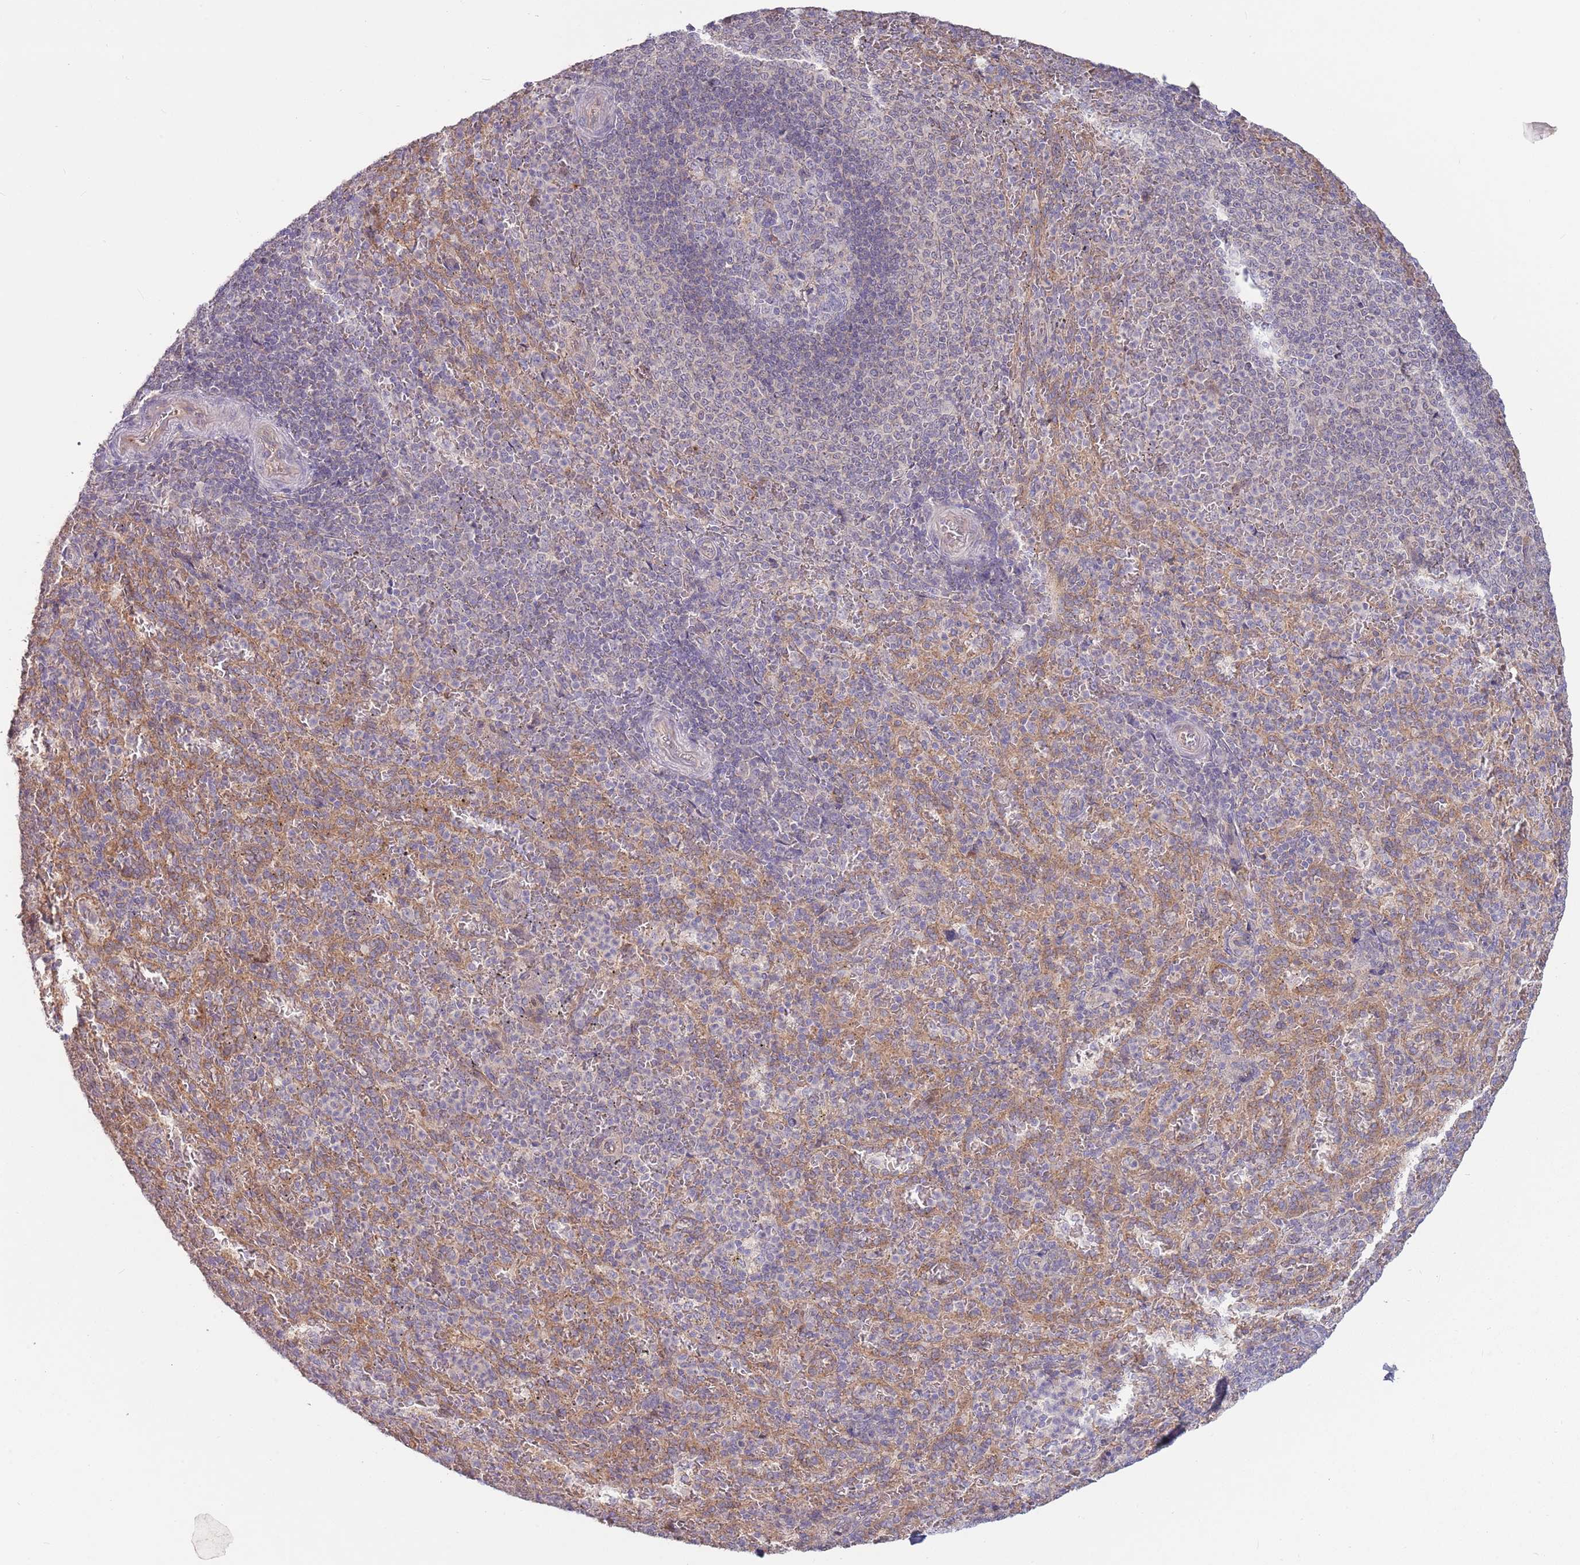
{"staining": {"intensity": "negative", "quantity": "none", "location": "none"}, "tissue": "spleen", "cell_type": "Cells in red pulp", "image_type": "normal", "snomed": [{"axis": "morphology", "description": "Normal tissue, NOS"}, {"axis": "topography", "description": "Spleen"}], "caption": "Immunohistochemical staining of benign human spleen demonstrates no significant staining in cells in red pulp.", "gene": "SAV1", "patient": {"sex": "female", "age": 21}}